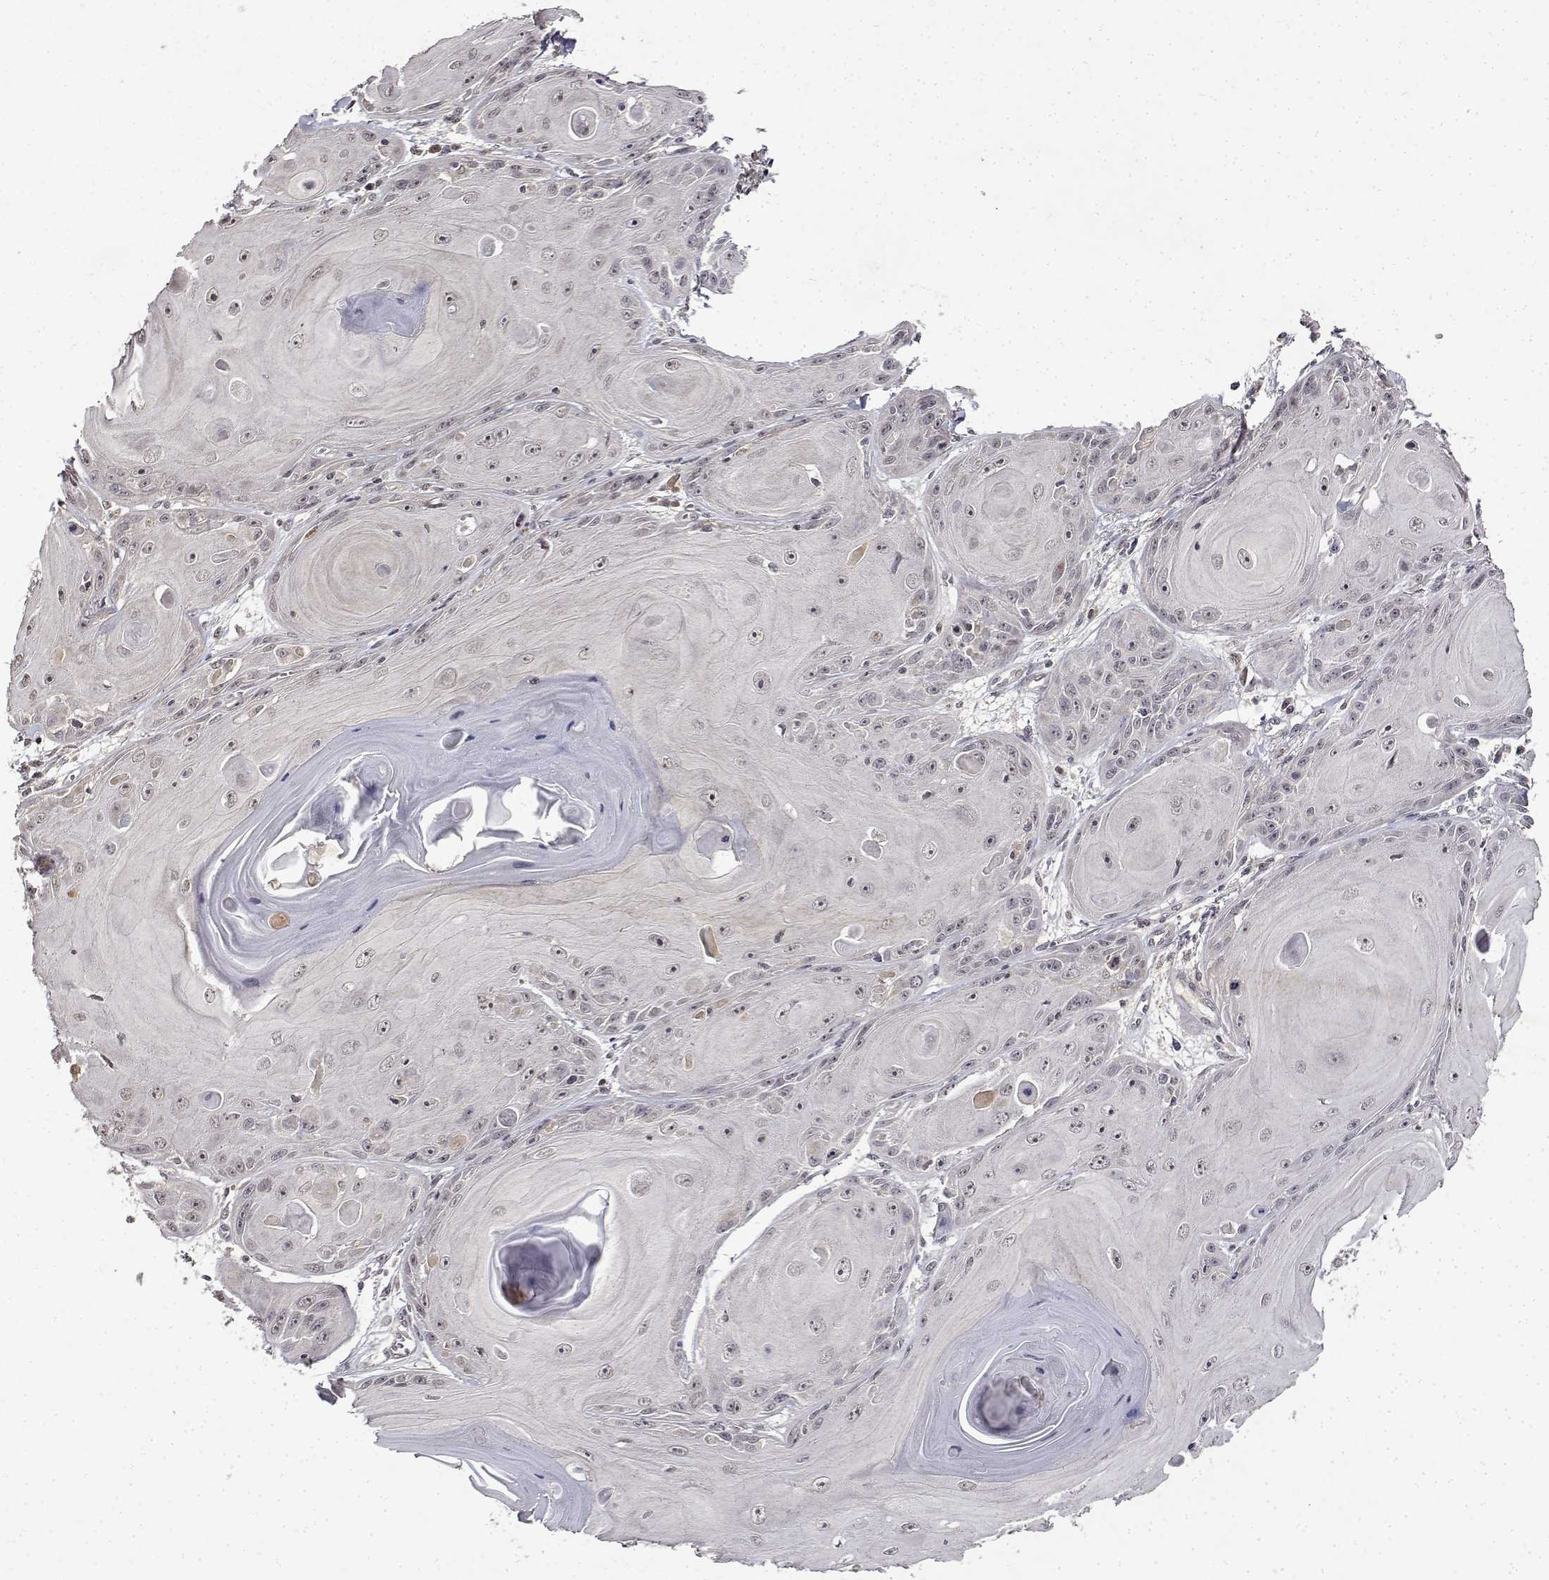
{"staining": {"intensity": "negative", "quantity": "none", "location": "none"}, "tissue": "skin cancer", "cell_type": "Tumor cells", "image_type": "cancer", "snomed": [{"axis": "morphology", "description": "Squamous cell carcinoma, NOS"}, {"axis": "topography", "description": "Skin"}, {"axis": "topography", "description": "Vulva"}], "caption": "High magnification brightfield microscopy of squamous cell carcinoma (skin) stained with DAB (3,3'-diaminobenzidine) (brown) and counterstained with hematoxylin (blue): tumor cells show no significant staining.", "gene": "BDNF", "patient": {"sex": "female", "age": 85}}